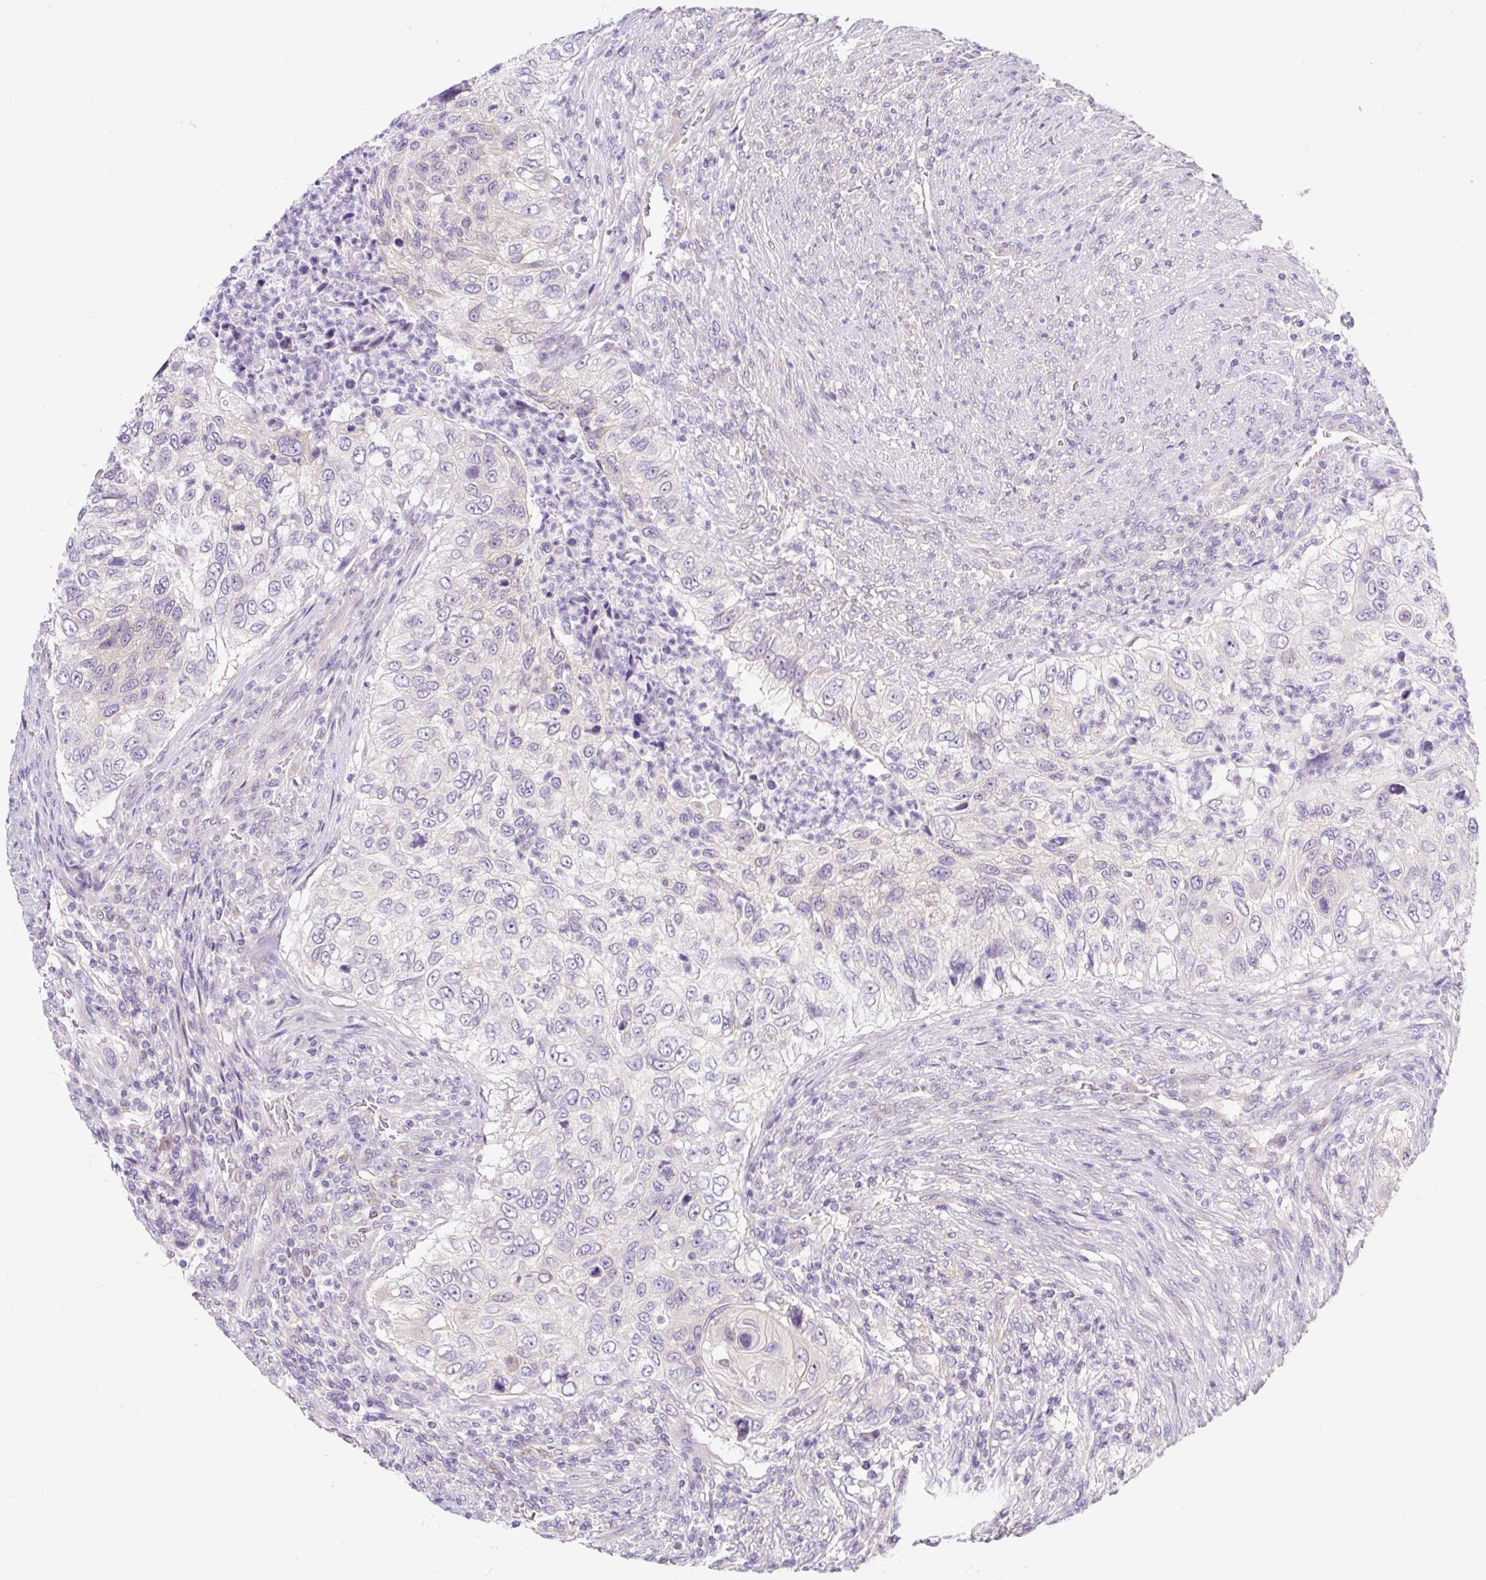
{"staining": {"intensity": "negative", "quantity": "none", "location": "none"}, "tissue": "urothelial cancer", "cell_type": "Tumor cells", "image_type": "cancer", "snomed": [{"axis": "morphology", "description": "Urothelial carcinoma, High grade"}, {"axis": "topography", "description": "Urinary bladder"}], "caption": "Photomicrograph shows no significant protein positivity in tumor cells of urothelial cancer.", "gene": "CAMK2B", "patient": {"sex": "female", "age": 60}}